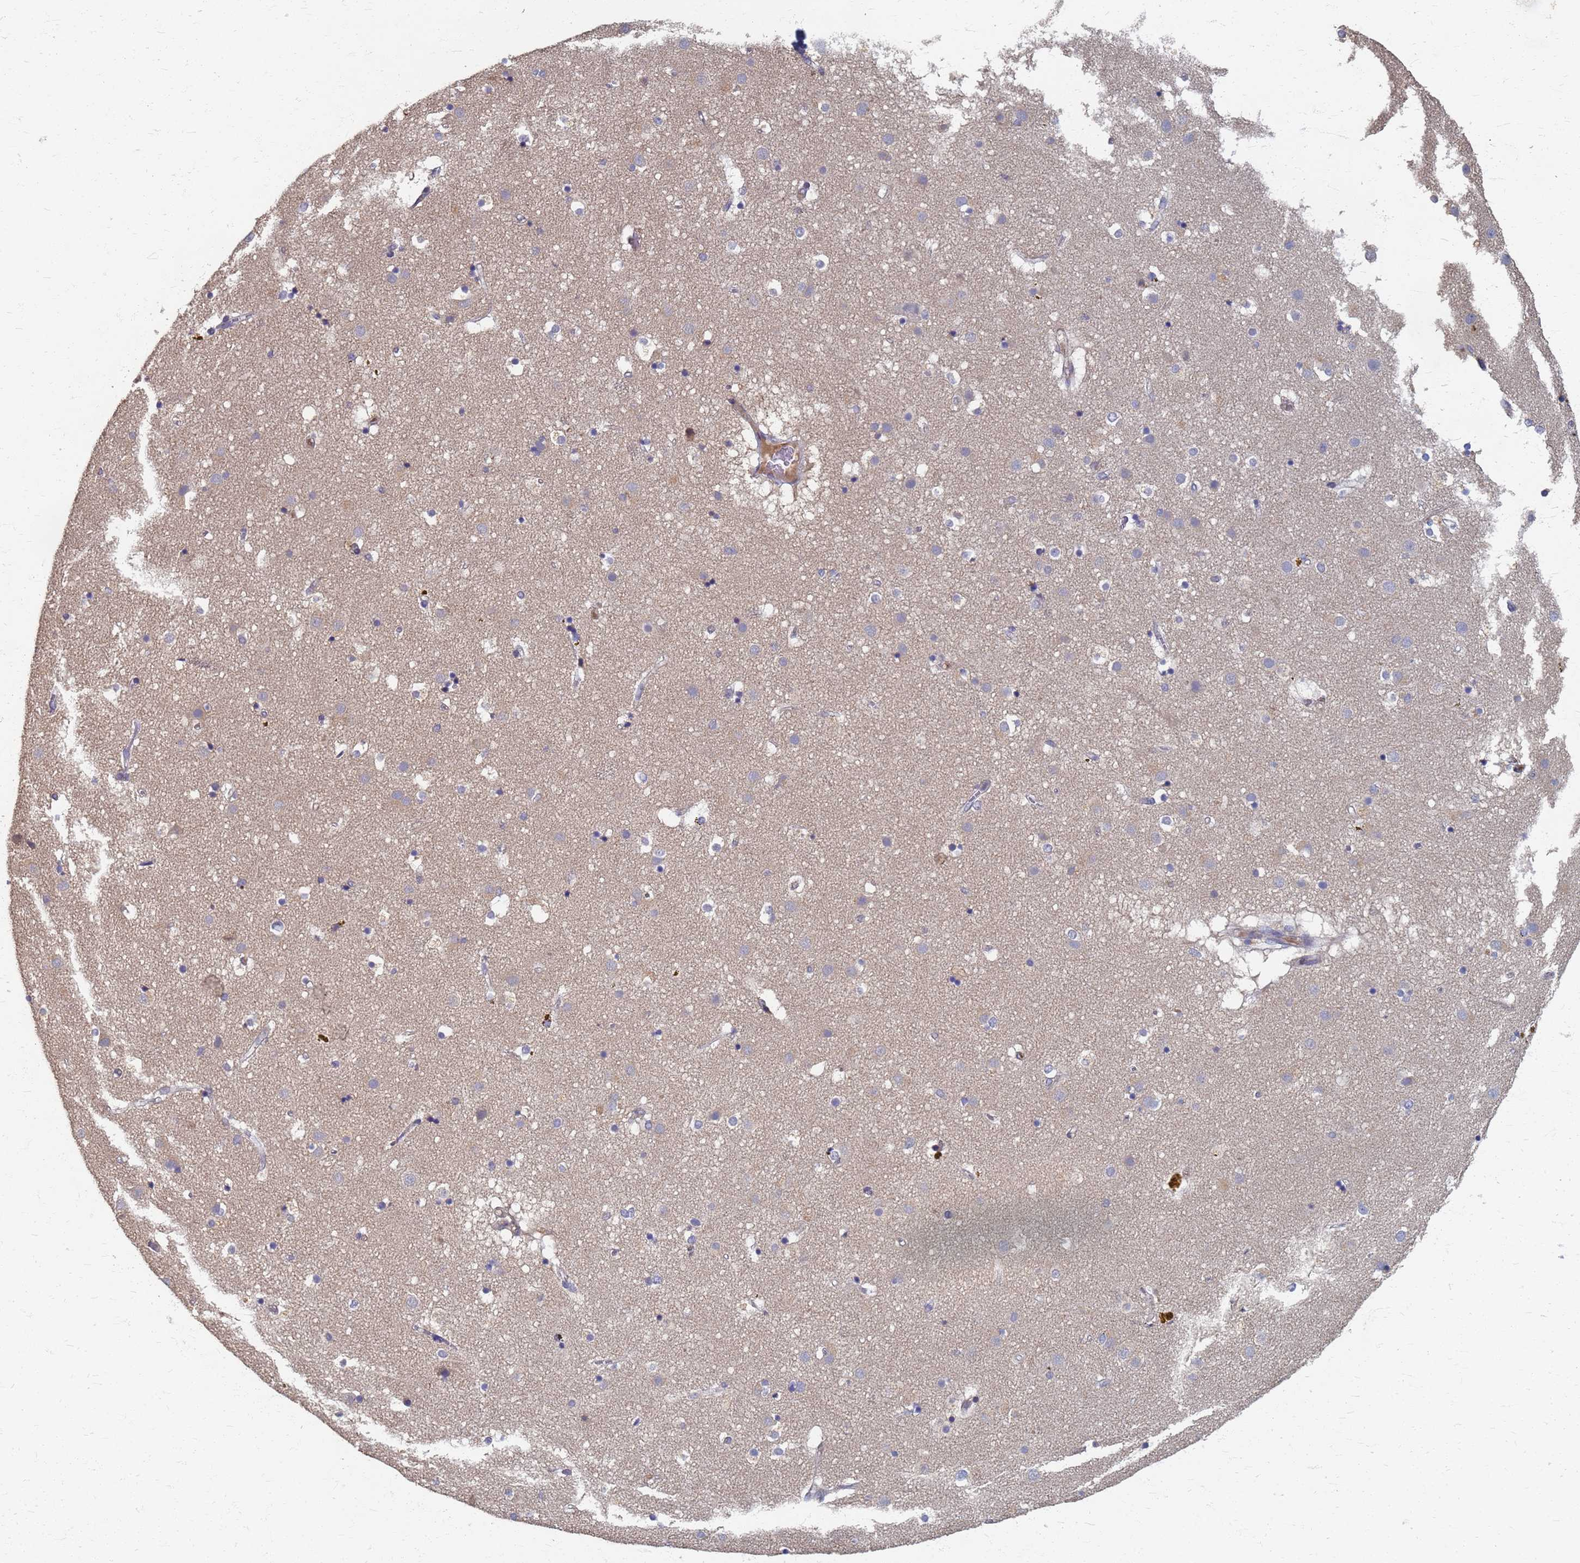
{"staining": {"intensity": "negative", "quantity": "none", "location": "none"}, "tissue": "caudate", "cell_type": "Glial cells", "image_type": "normal", "snomed": [{"axis": "morphology", "description": "Normal tissue, NOS"}, {"axis": "topography", "description": "Lateral ventricle wall"}], "caption": "Photomicrograph shows no protein expression in glial cells of unremarkable caudate. Brightfield microscopy of immunohistochemistry stained with DAB (brown) and hematoxylin (blue), captured at high magnification.", "gene": "KRCC1", "patient": {"sex": "male", "age": 70}}